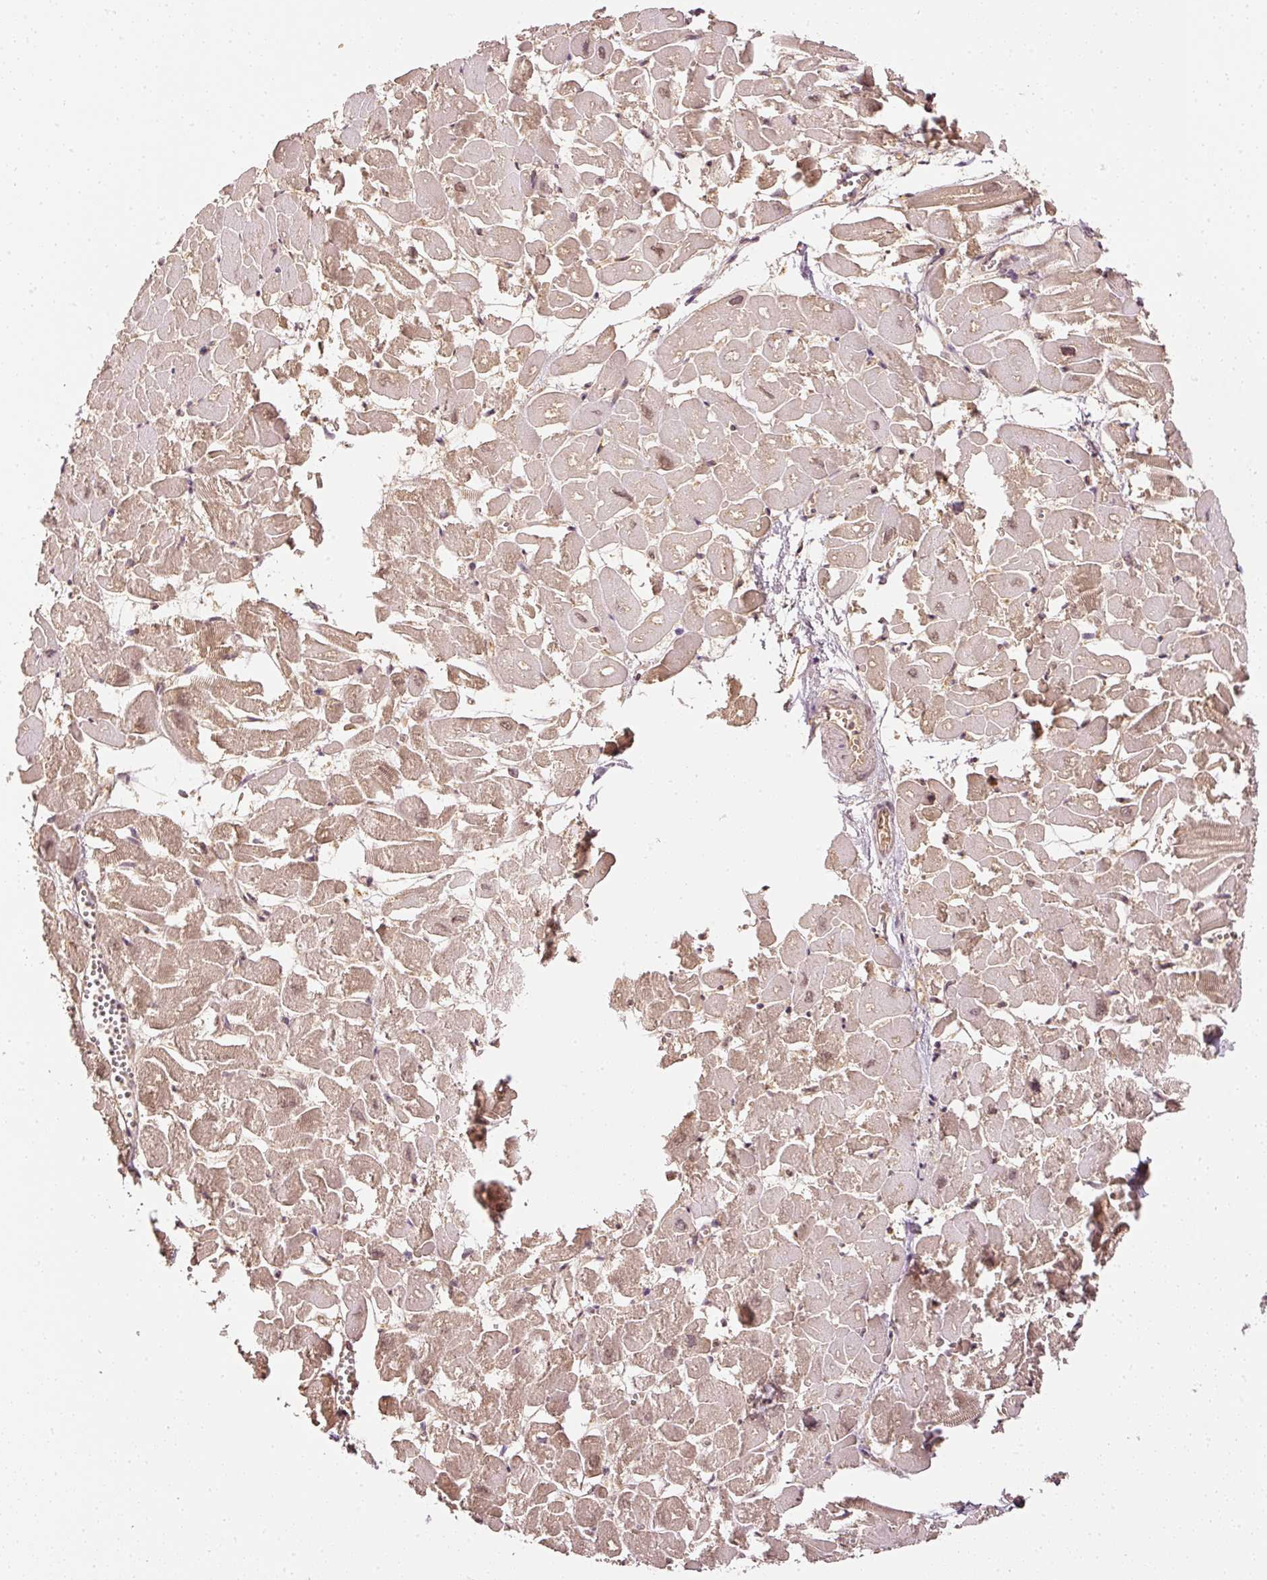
{"staining": {"intensity": "weak", "quantity": "25%-75%", "location": "cytoplasmic/membranous"}, "tissue": "heart muscle", "cell_type": "Cardiomyocytes", "image_type": "normal", "snomed": [{"axis": "morphology", "description": "Normal tissue, NOS"}, {"axis": "topography", "description": "Heart"}], "caption": "DAB (3,3'-diaminobenzidine) immunohistochemical staining of normal heart muscle demonstrates weak cytoplasmic/membranous protein positivity in about 25%-75% of cardiomyocytes.", "gene": "EVL", "patient": {"sex": "male", "age": 54}}